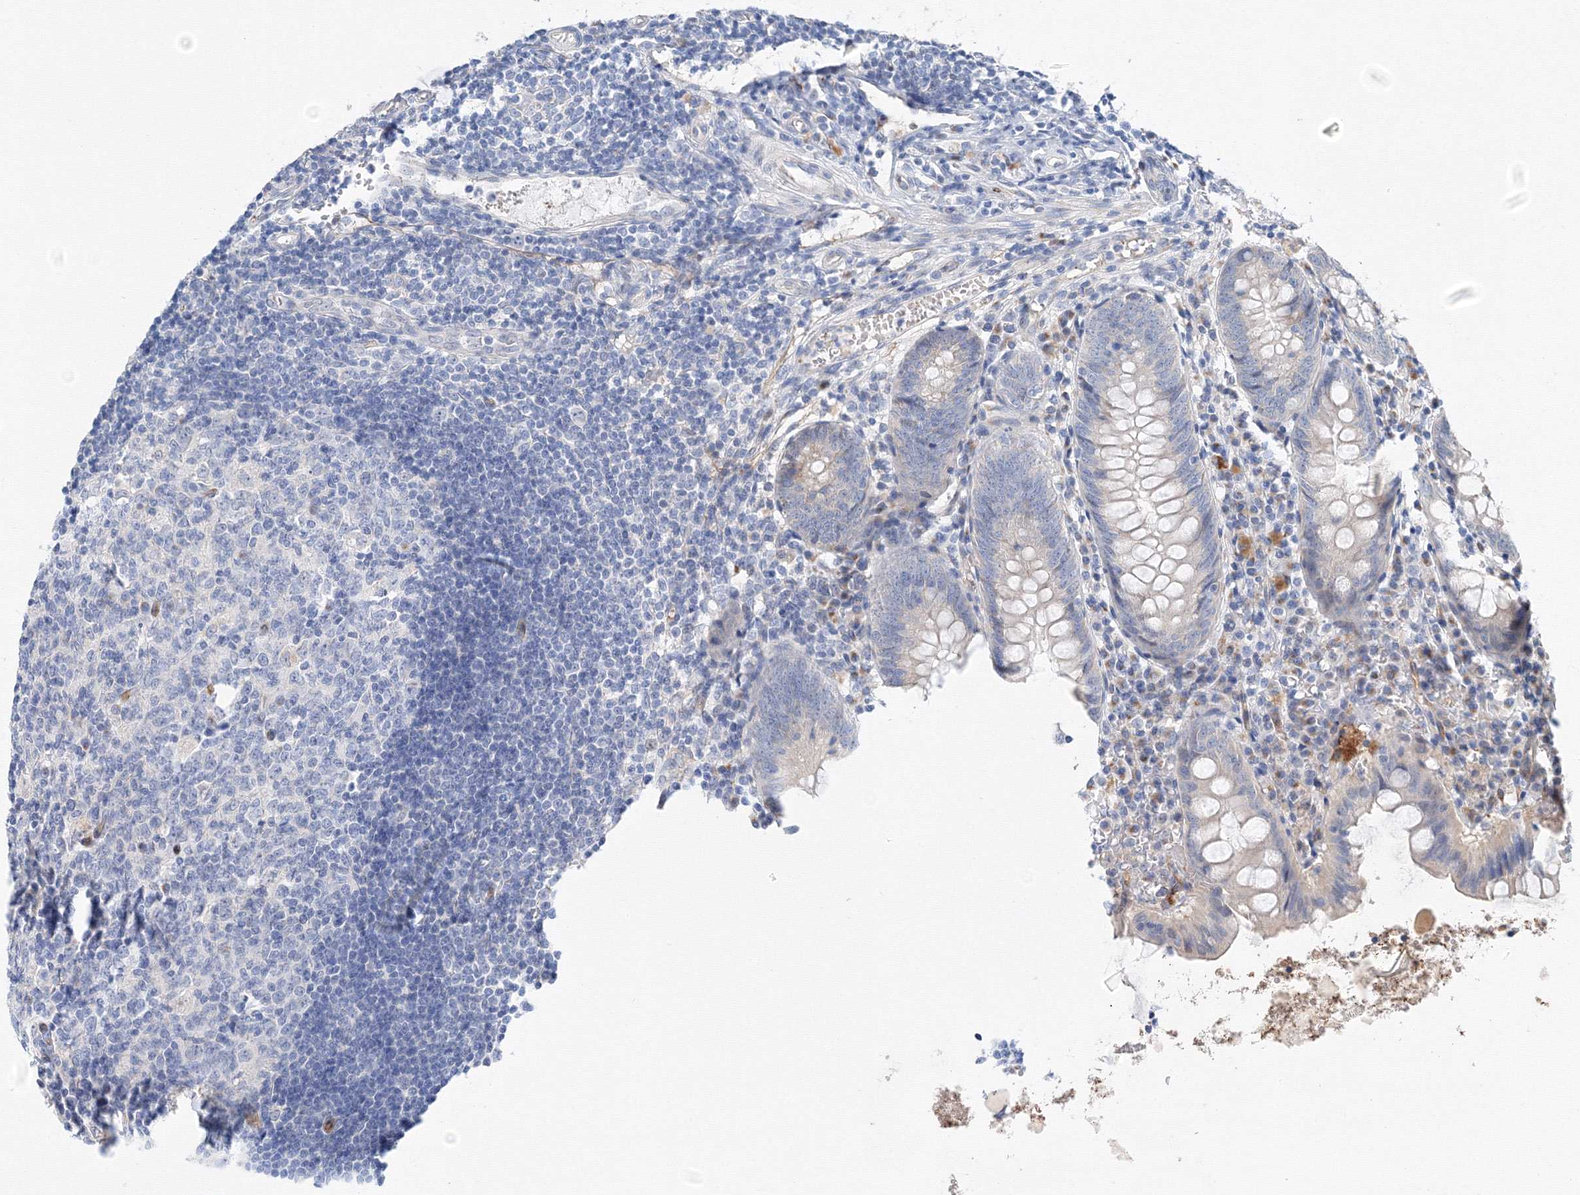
{"staining": {"intensity": "negative", "quantity": "none", "location": "none"}, "tissue": "appendix", "cell_type": "Glandular cells", "image_type": "normal", "snomed": [{"axis": "morphology", "description": "Normal tissue, NOS"}, {"axis": "topography", "description": "Appendix"}], "caption": "Immunohistochemistry photomicrograph of normal appendix: appendix stained with DAB reveals no significant protein positivity in glandular cells. The staining was performed using DAB (3,3'-diaminobenzidine) to visualize the protein expression in brown, while the nuclei were stained in blue with hematoxylin (Magnification: 20x).", "gene": "TAMM41", "patient": {"sex": "female", "age": 54}}